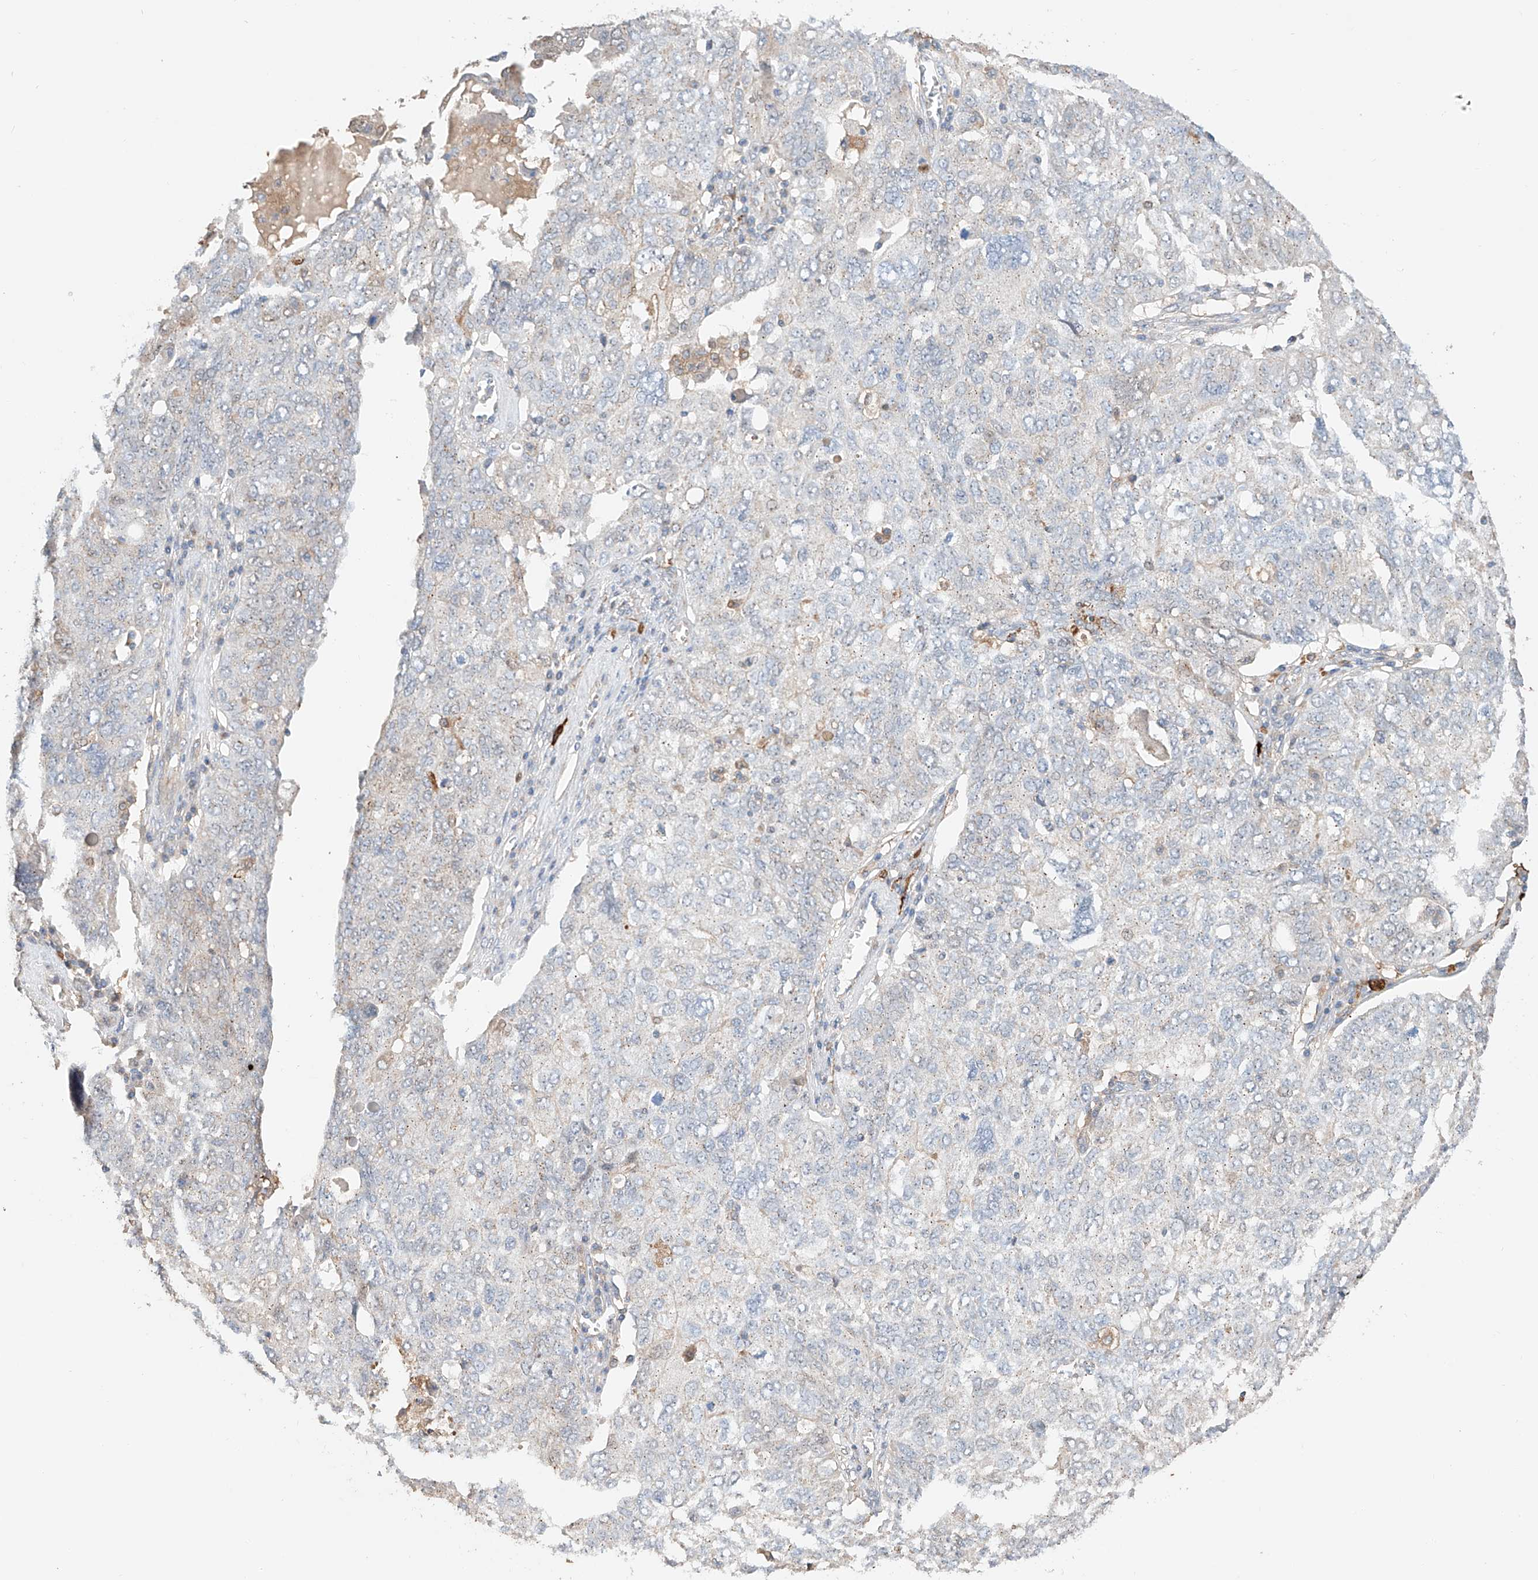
{"staining": {"intensity": "negative", "quantity": "none", "location": "none"}, "tissue": "ovarian cancer", "cell_type": "Tumor cells", "image_type": "cancer", "snomed": [{"axis": "morphology", "description": "Carcinoma, endometroid"}, {"axis": "topography", "description": "Ovary"}], "caption": "IHC micrograph of human endometroid carcinoma (ovarian) stained for a protein (brown), which reveals no staining in tumor cells.", "gene": "MOSPD1", "patient": {"sex": "female", "age": 62}}